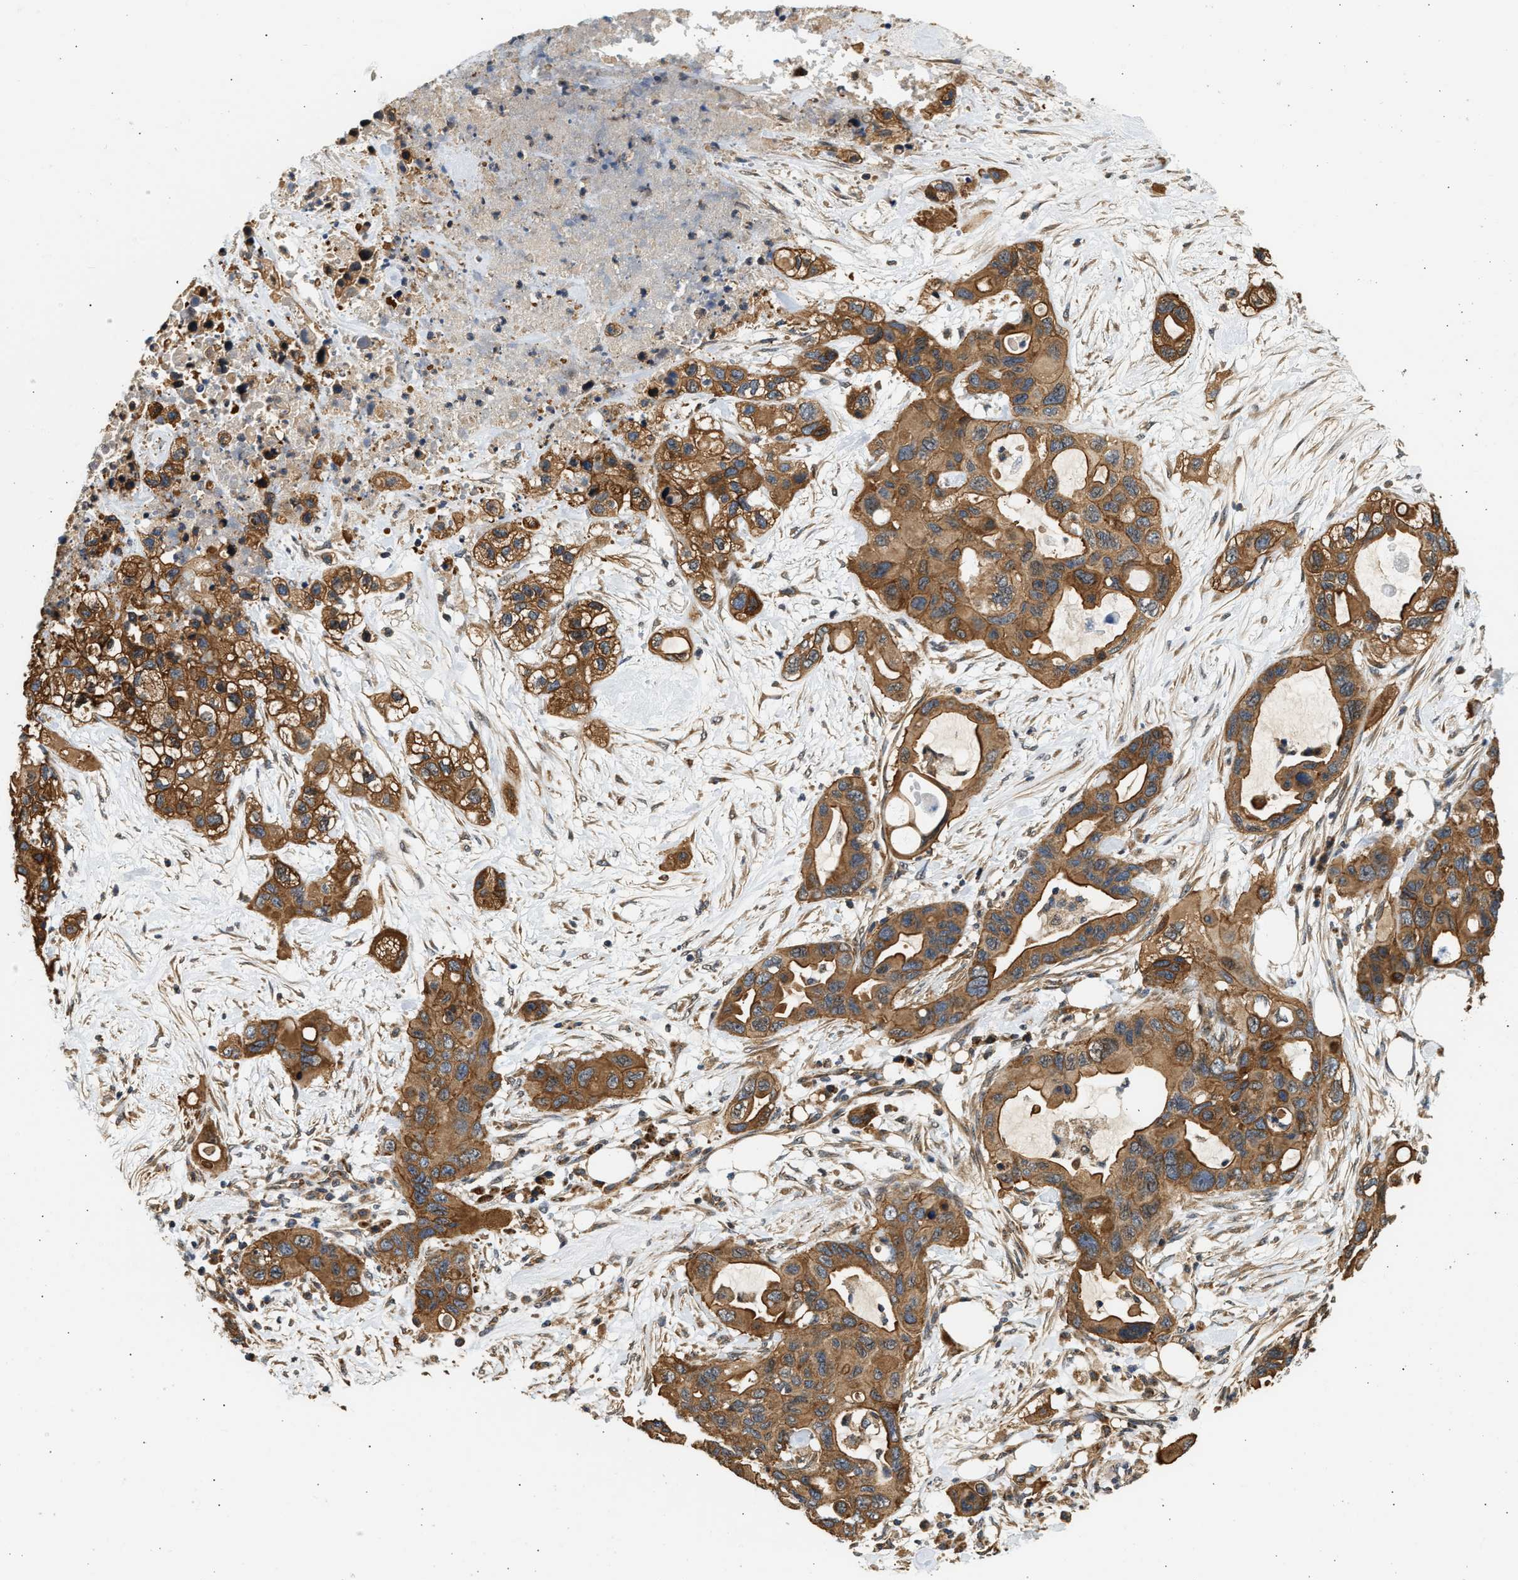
{"staining": {"intensity": "strong", "quantity": ">75%", "location": "cytoplasmic/membranous"}, "tissue": "pancreatic cancer", "cell_type": "Tumor cells", "image_type": "cancer", "snomed": [{"axis": "morphology", "description": "Adenocarcinoma, NOS"}, {"axis": "topography", "description": "Pancreas"}], "caption": "Protein expression analysis of human pancreatic cancer reveals strong cytoplasmic/membranous staining in approximately >75% of tumor cells. (brown staining indicates protein expression, while blue staining denotes nuclei).", "gene": "DUSP14", "patient": {"sex": "female", "age": 71}}